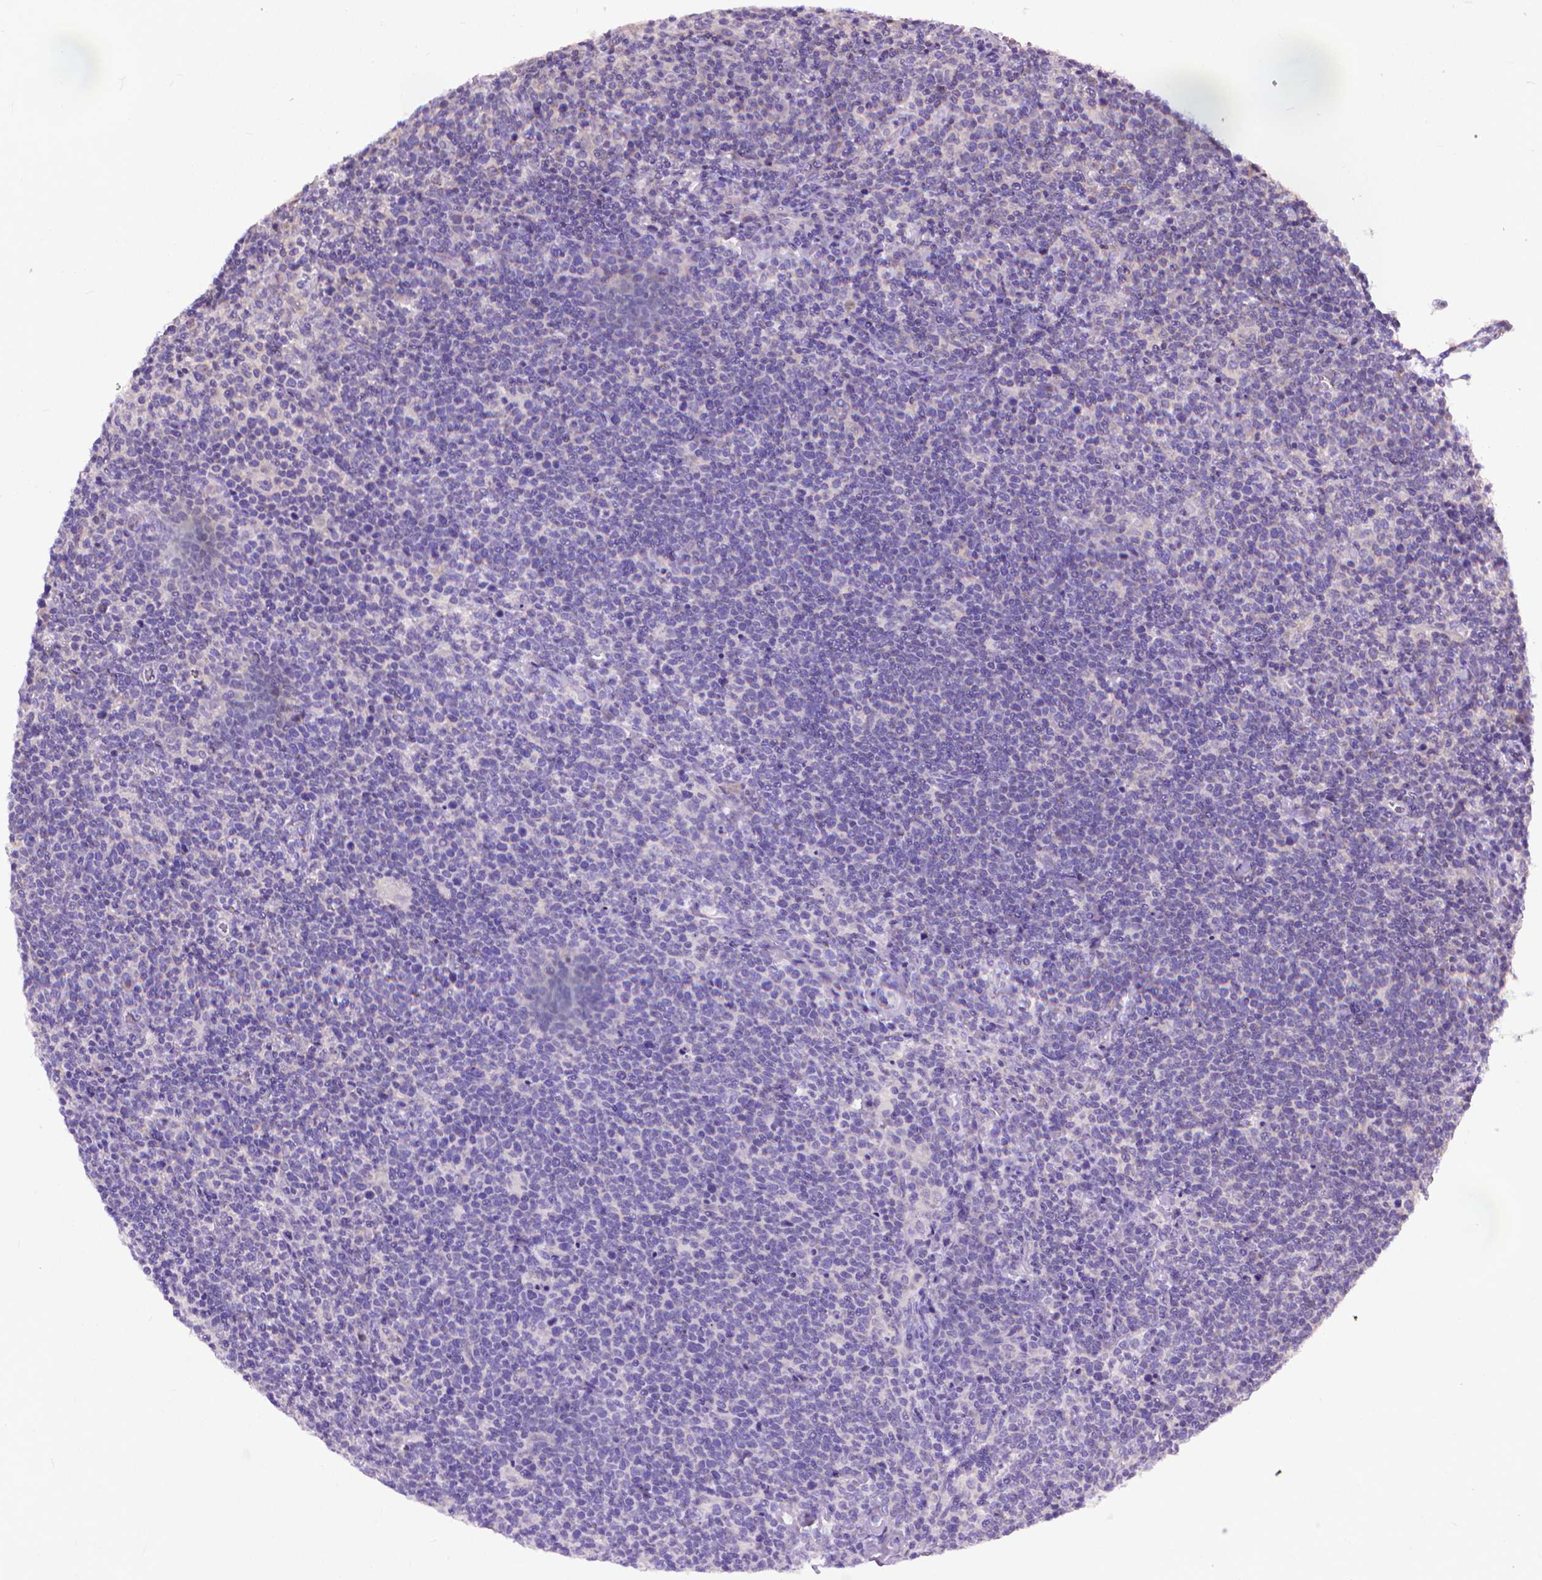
{"staining": {"intensity": "negative", "quantity": "none", "location": "none"}, "tissue": "lymphoma", "cell_type": "Tumor cells", "image_type": "cancer", "snomed": [{"axis": "morphology", "description": "Malignant lymphoma, non-Hodgkin's type, High grade"}, {"axis": "topography", "description": "Lymph node"}], "caption": "Protein analysis of lymphoma demonstrates no significant staining in tumor cells.", "gene": "SYN1", "patient": {"sex": "male", "age": 61}}